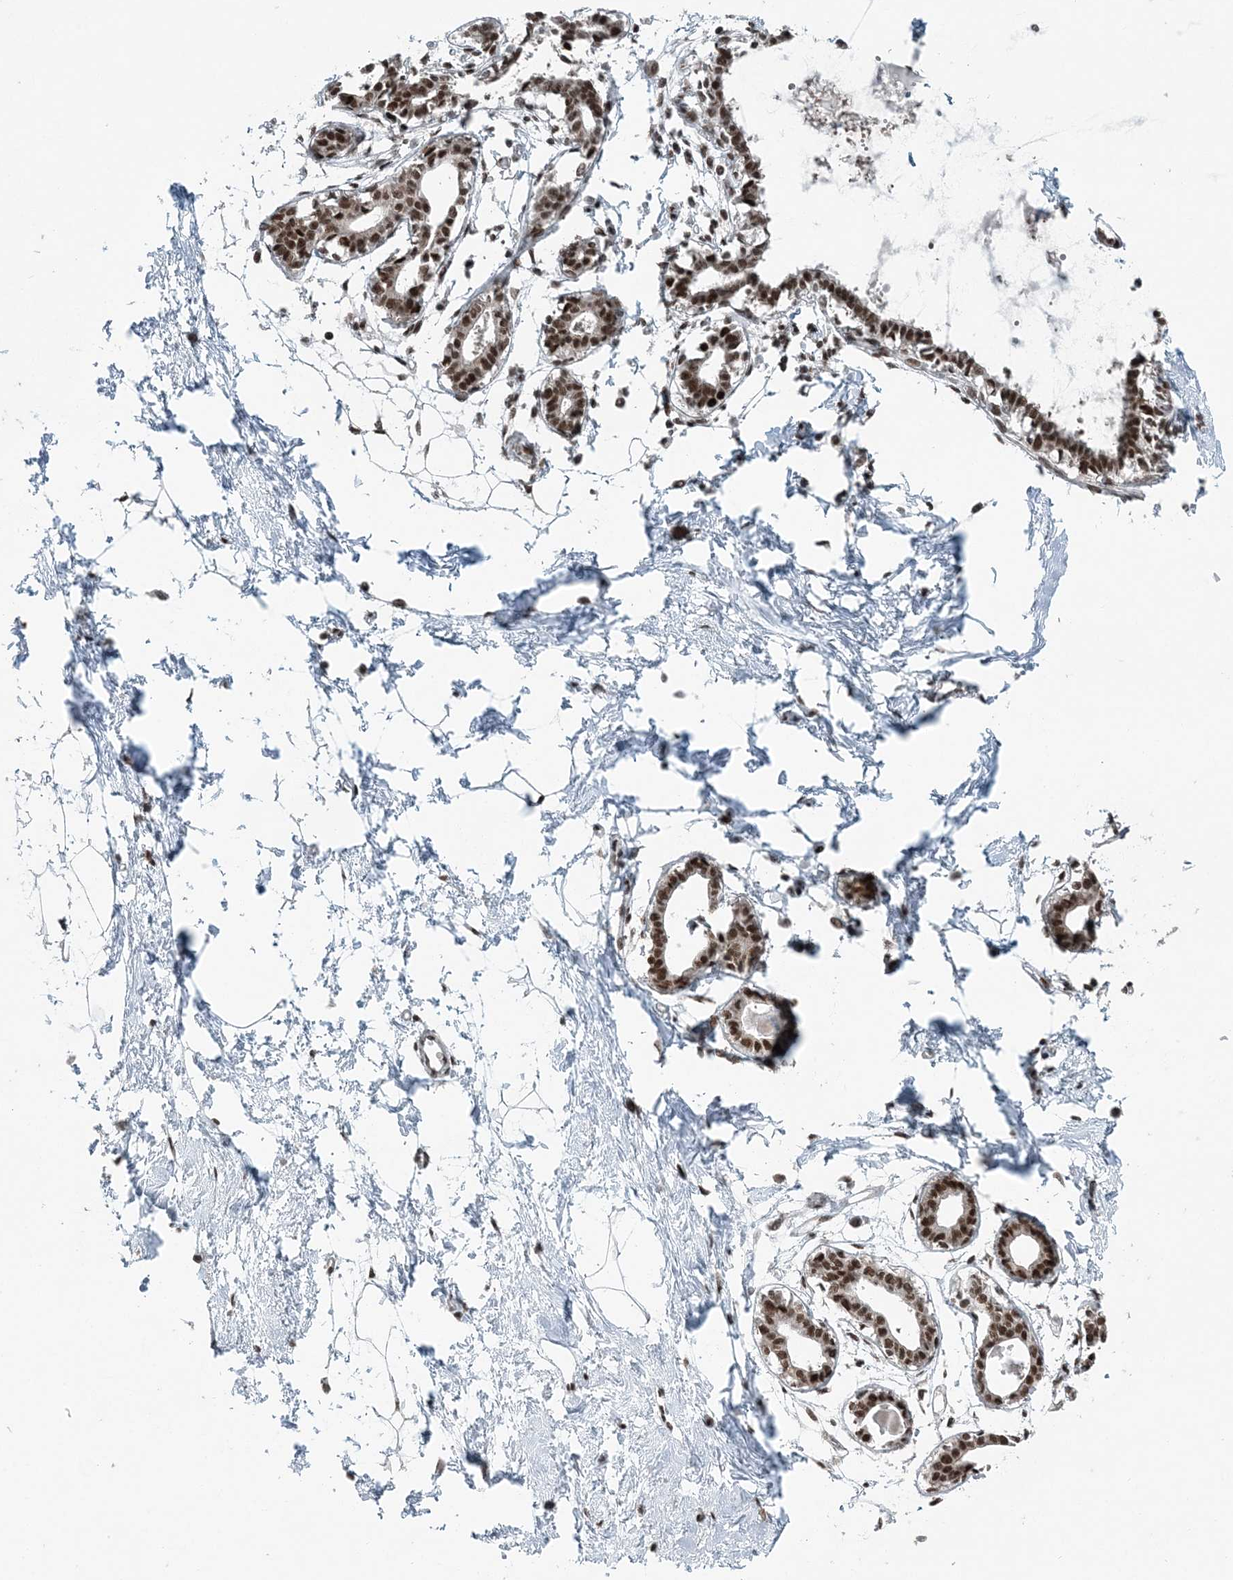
{"staining": {"intensity": "negative", "quantity": "none", "location": "none"}, "tissue": "breast", "cell_type": "Adipocytes", "image_type": "normal", "snomed": [{"axis": "morphology", "description": "Normal tissue, NOS"}, {"axis": "topography", "description": "Breast"}], "caption": "Immunohistochemical staining of benign breast demonstrates no significant staining in adipocytes.", "gene": "YTHDC1", "patient": {"sex": "female", "age": 45}}